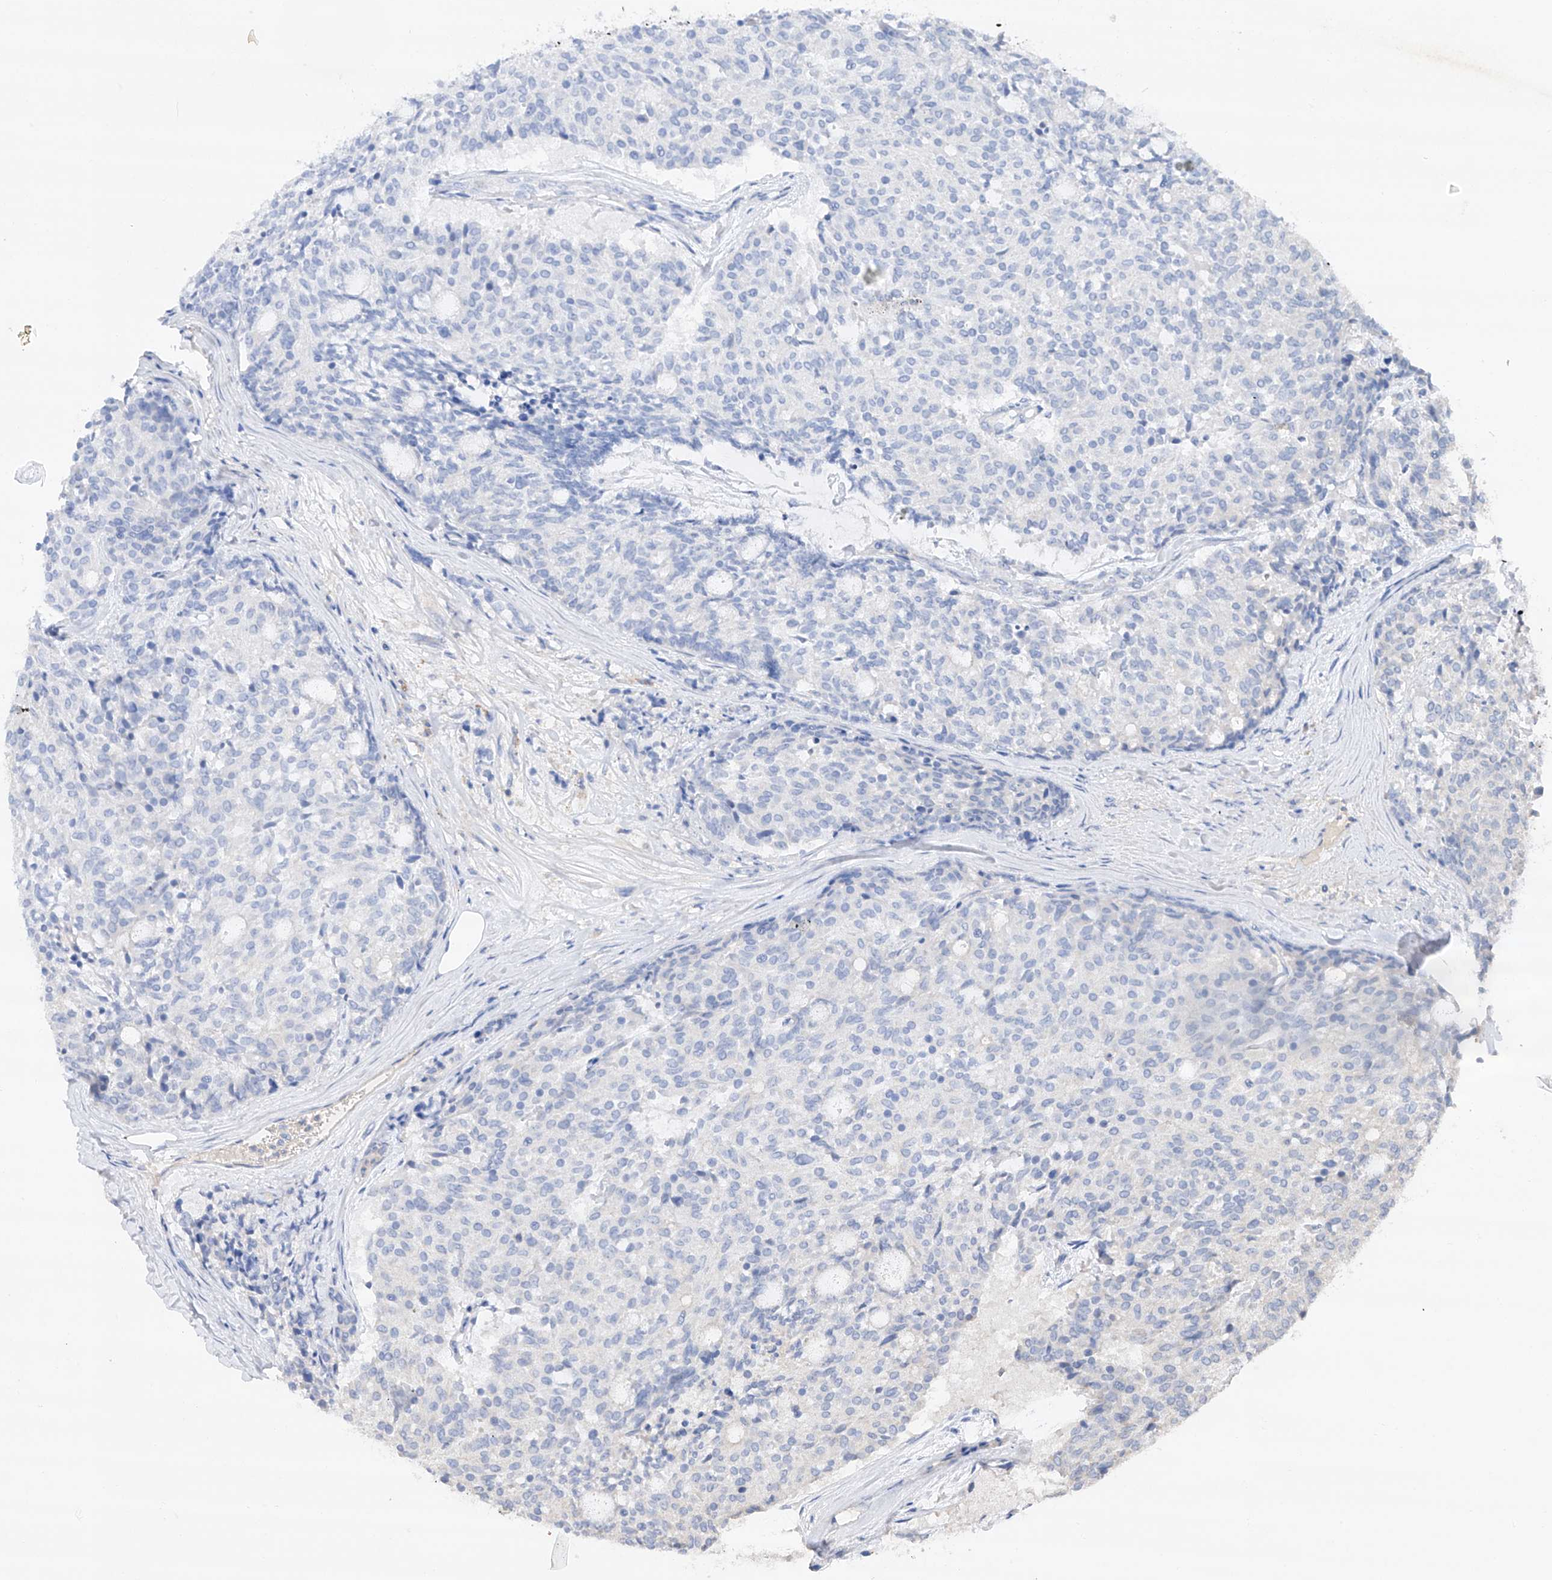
{"staining": {"intensity": "negative", "quantity": "none", "location": "none"}, "tissue": "carcinoid", "cell_type": "Tumor cells", "image_type": "cancer", "snomed": [{"axis": "morphology", "description": "Carcinoid, malignant, NOS"}, {"axis": "topography", "description": "Pancreas"}], "caption": "Immunohistochemical staining of carcinoid exhibits no significant expression in tumor cells. Brightfield microscopy of immunohistochemistry stained with DAB (3,3'-diaminobenzidine) (brown) and hematoxylin (blue), captured at high magnification.", "gene": "EDN1", "patient": {"sex": "female", "age": 54}}